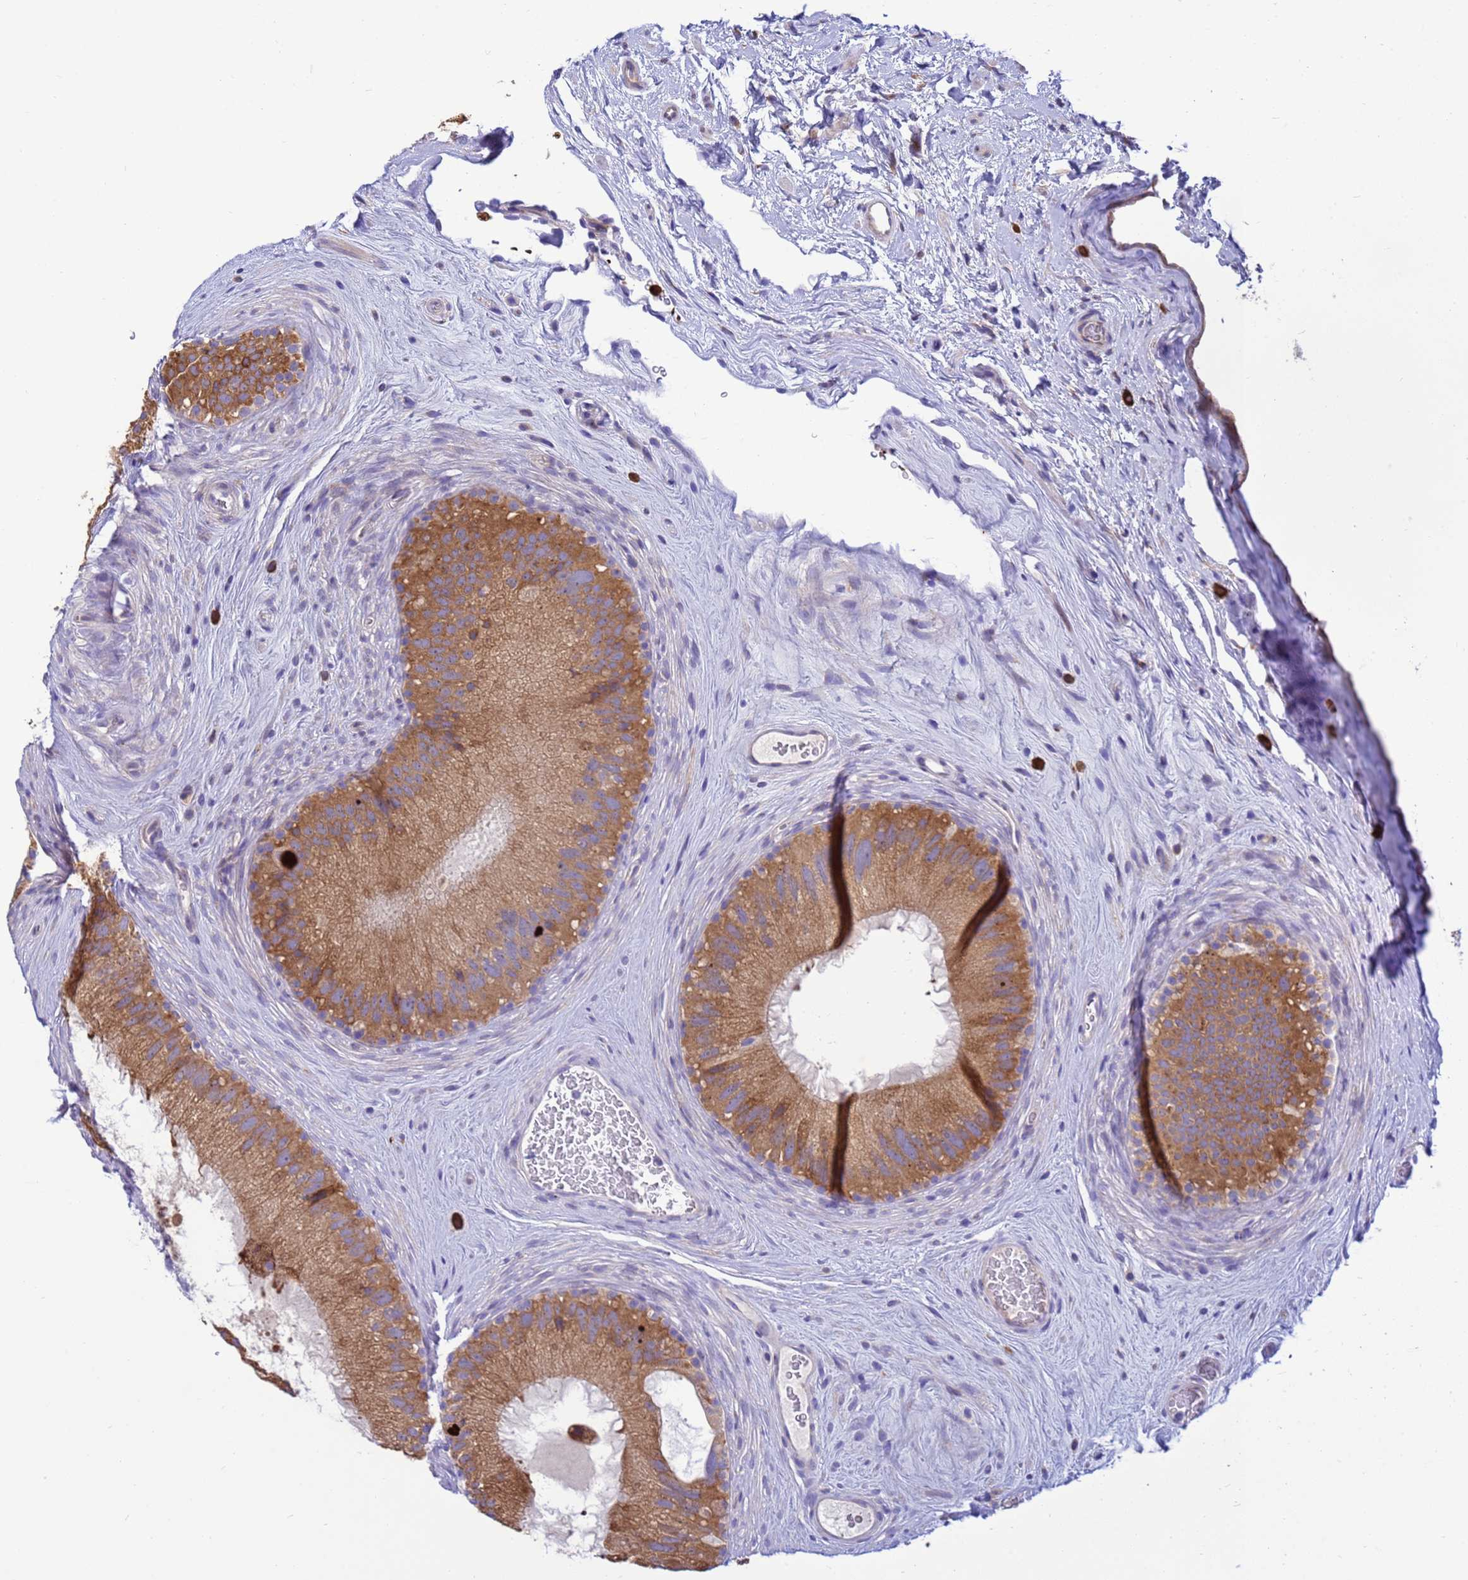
{"staining": {"intensity": "moderate", "quantity": ">75%", "location": "cytoplasmic/membranous"}, "tissue": "epididymis", "cell_type": "Glandular cells", "image_type": "normal", "snomed": [{"axis": "morphology", "description": "Normal tissue, NOS"}, {"axis": "topography", "description": "Epididymis"}], "caption": "Protein staining by IHC shows moderate cytoplasmic/membranous staining in about >75% of glandular cells in benign epididymis.", "gene": "THAP5", "patient": {"sex": "male", "age": 50}}